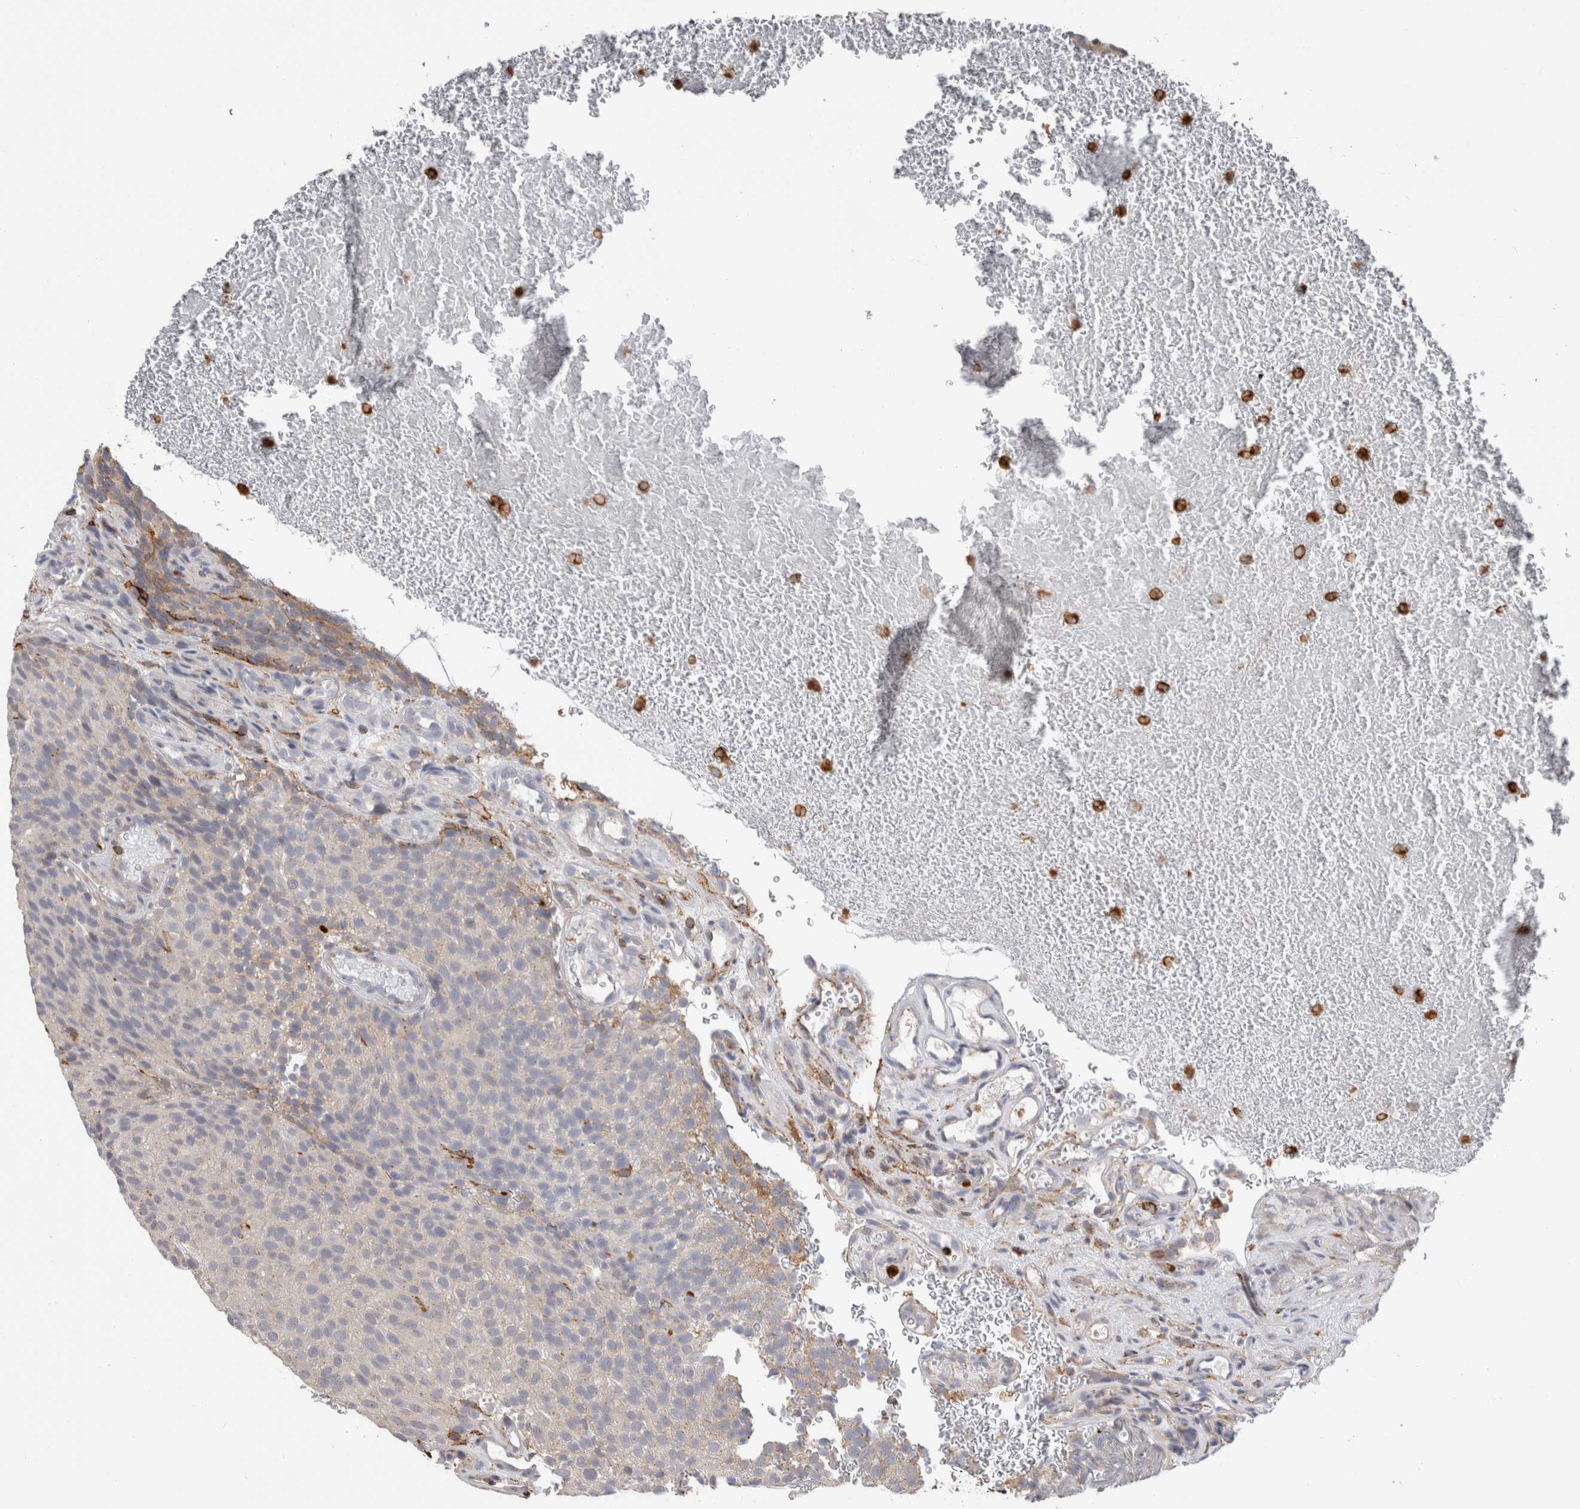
{"staining": {"intensity": "negative", "quantity": "none", "location": "none"}, "tissue": "urothelial cancer", "cell_type": "Tumor cells", "image_type": "cancer", "snomed": [{"axis": "morphology", "description": "Urothelial carcinoma, Low grade"}, {"axis": "topography", "description": "Urinary bladder"}], "caption": "This is an IHC photomicrograph of human urothelial cancer. There is no staining in tumor cells.", "gene": "CCDC88B", "patient": {"sex": "male", "age": 78}}